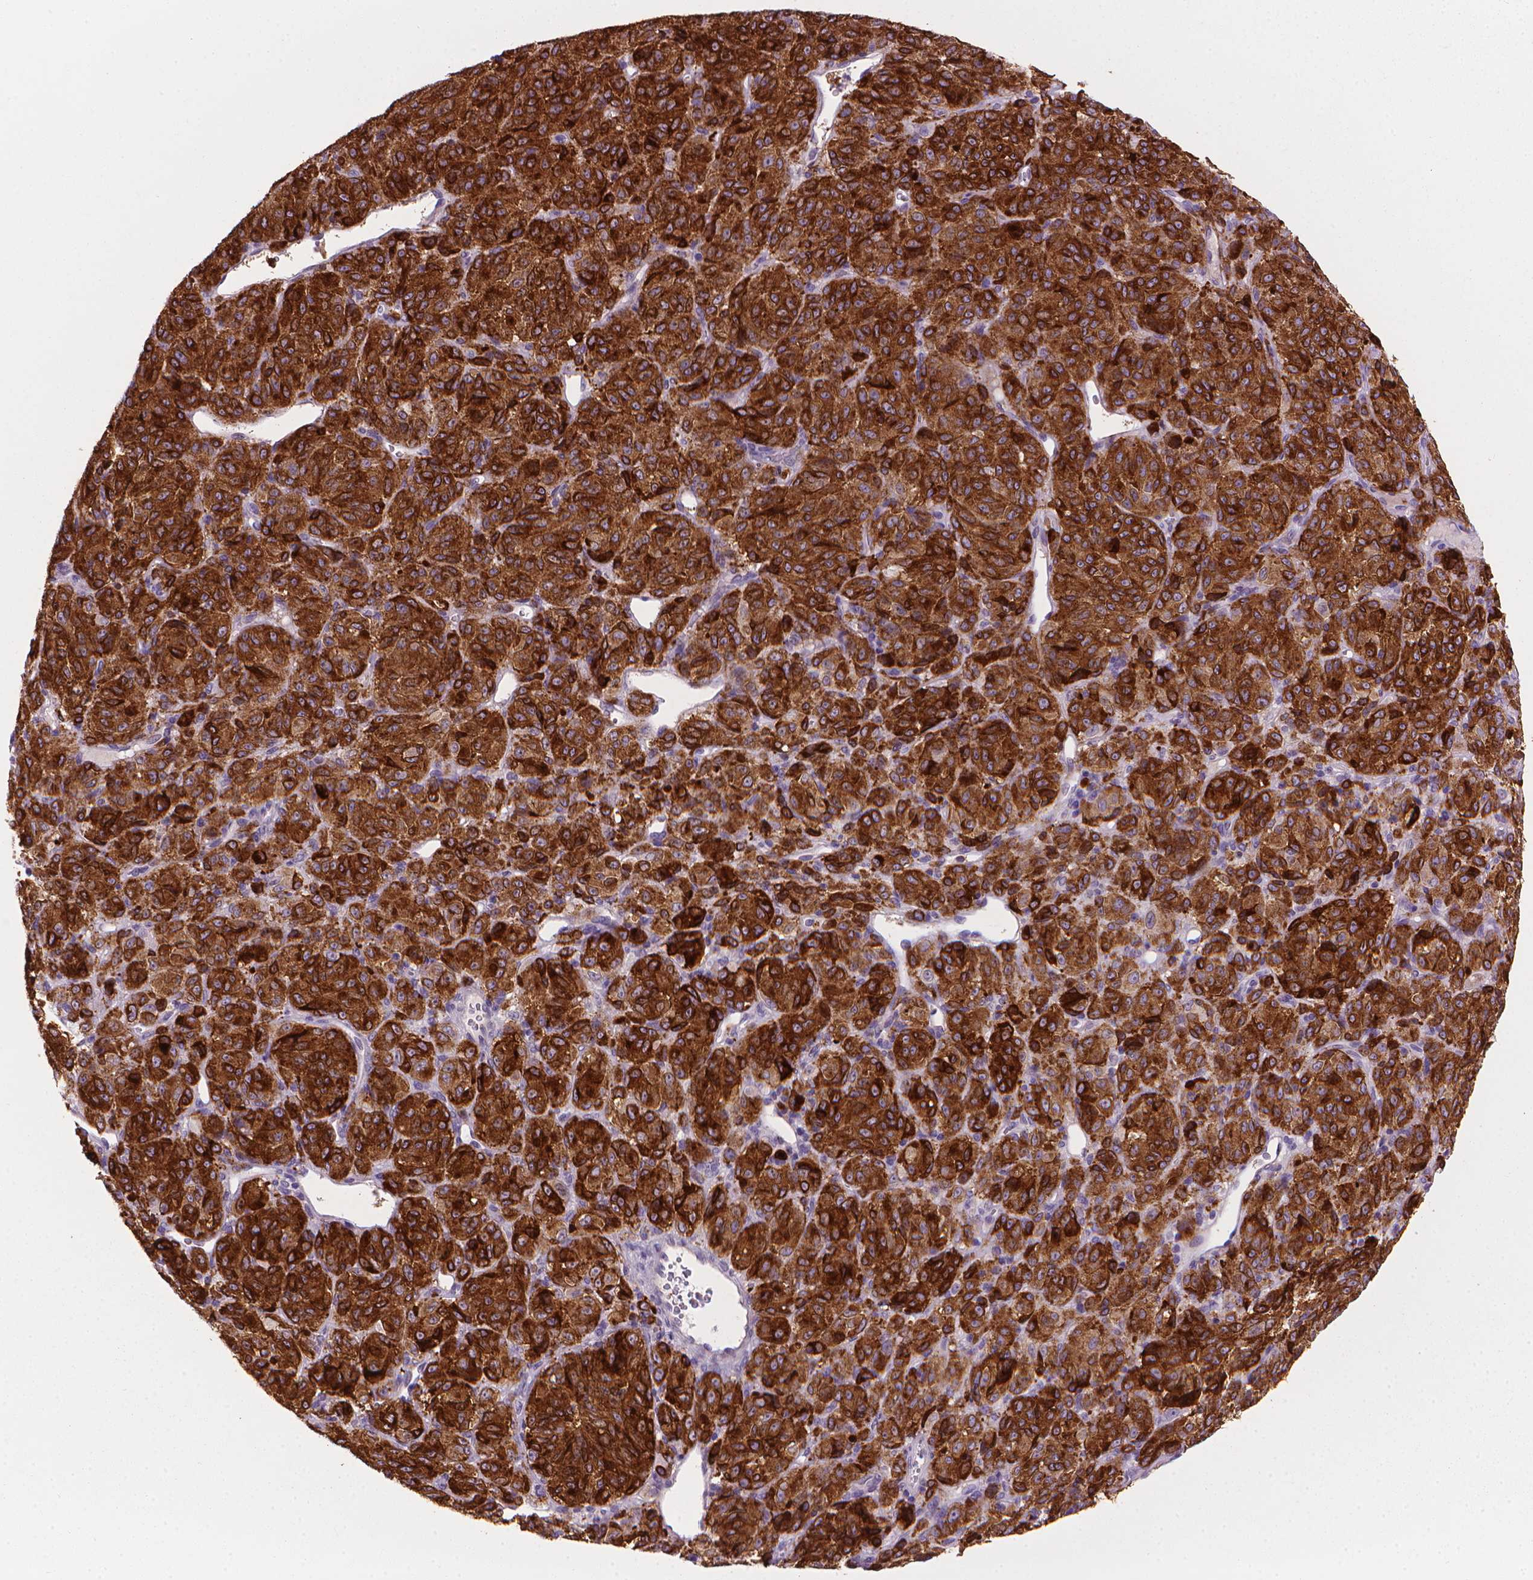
{"staining": {"intensity": "strong", "quantity": ">75%", "location": "cytoplasmic/membranous"}, "tissue": "melanoma", "cell_type": "Tumor cells", "image_type": "cancer", "snomed": [{"axis": "morphology", "description": "Malignant melanoma, Metastatic site"}, {"axis": "topography", "description": "Brain"}], "caption": "Melanoma stained for a protein (brown) demonstrates strong cytoplasmic/membranous positive staining in about >75% of tumor cells.", "gene": "MLANA", "patient": {"sex": "female", "age": 56}}